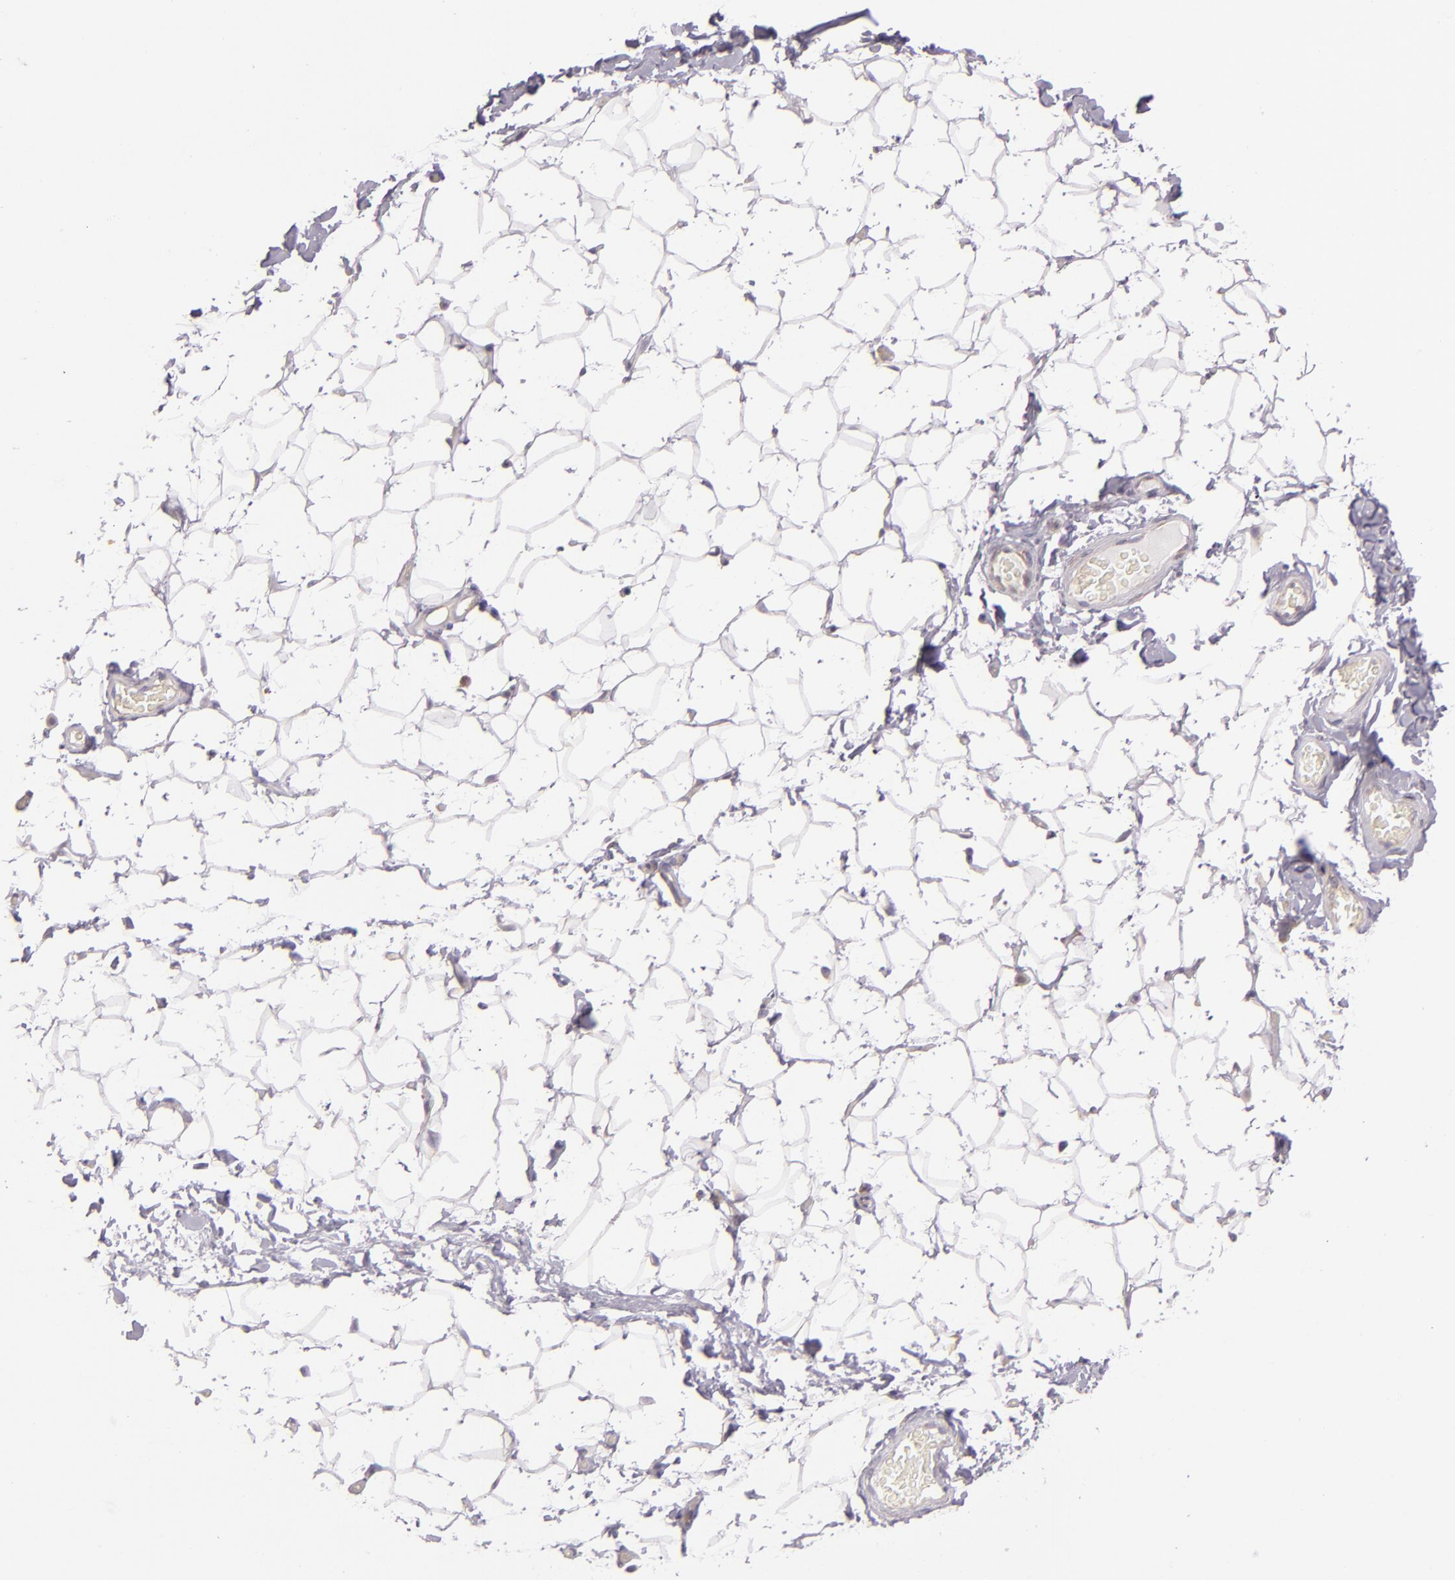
{"staining": {"intensity": "negative", "quantity": "none", "location": "none"}, "tissue": "adipose tissue", "cell_type": "Adipocytes", "image_type": "normal", "snomed": [{"axis": "morphology", "description": "Normal tissue, NOS"}, {"axis": "topography", "description": "Soft tissue"}], "caption": "Immunohistochemistry micrograph of benign adipose tissue: adipose tissue stained with DAB (3,3'-diaminobenzidine) reveals no significant protein positivity in adipocytes. (Stains: DAB immunohistochemistry (IHC) with hematoxylin counter stain, Microscopy: brightfield microscopy at high magnification).", "gene": "UPF3B", "patient": {"sex": "male", "age": 26}}